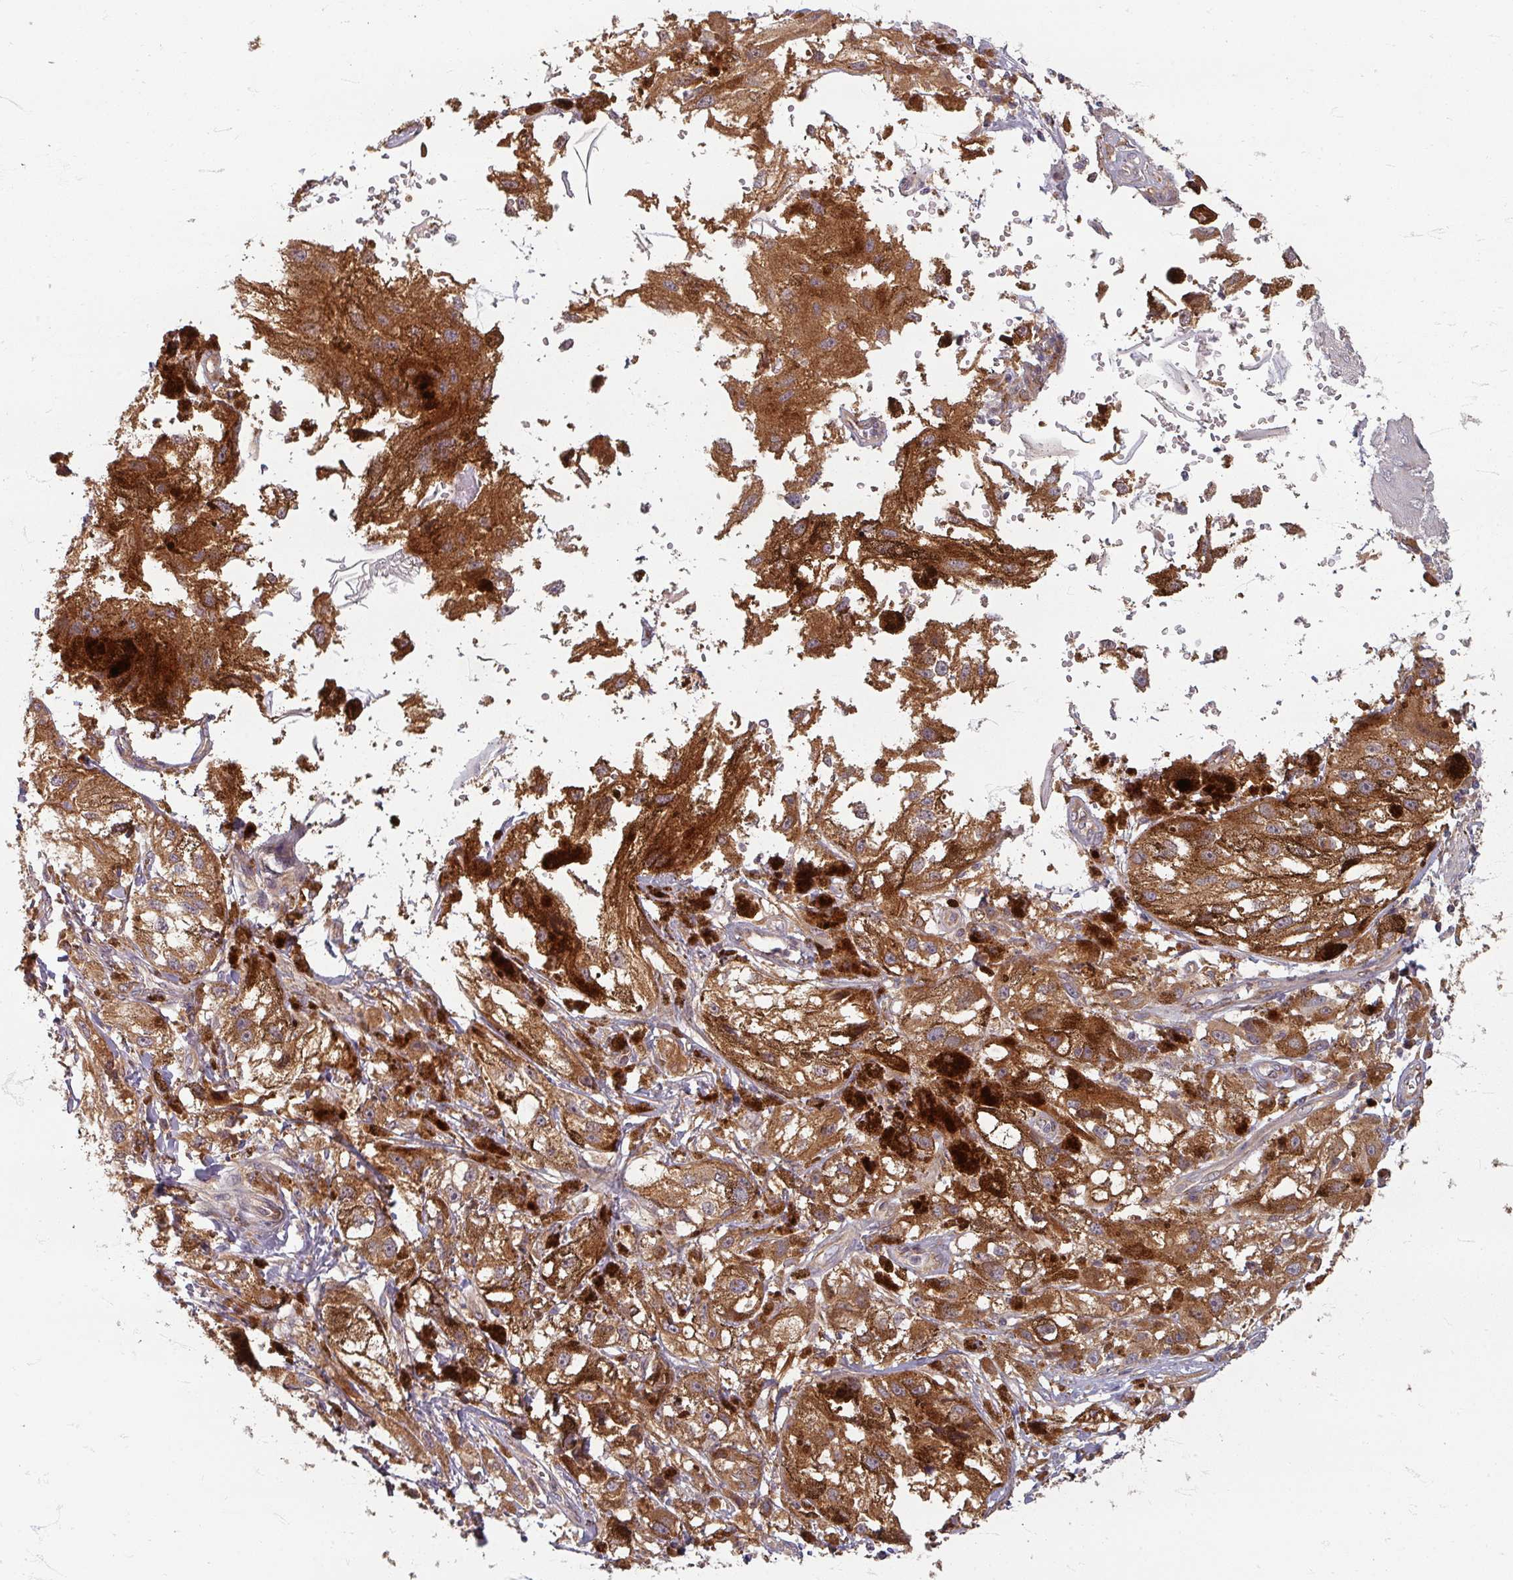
{"staining": {"intensity": "moderate", "quantity": ">75%", "location": "cytoplasmic/membranous"}, "tissue": "melanoma", "cell_type": "Tumor cells", "image_type": "cancer", "snomed": [{"axis": "morphology", "description": "Malignant melanoma, NOS"}, {"axis": "topography", "description": "Skin"}], "caption": "IHC micrograph of neoplastic tissue: melanoma stained using immunohistochemistry shows medium levels of moderate protein expression localized specifically in the cytoplasmic/membranous of tumor cells, appearing as a cytoplasmic/membranous brown color.", "gene": "STAM", "patient": {"sex": "male", "age": 88}}